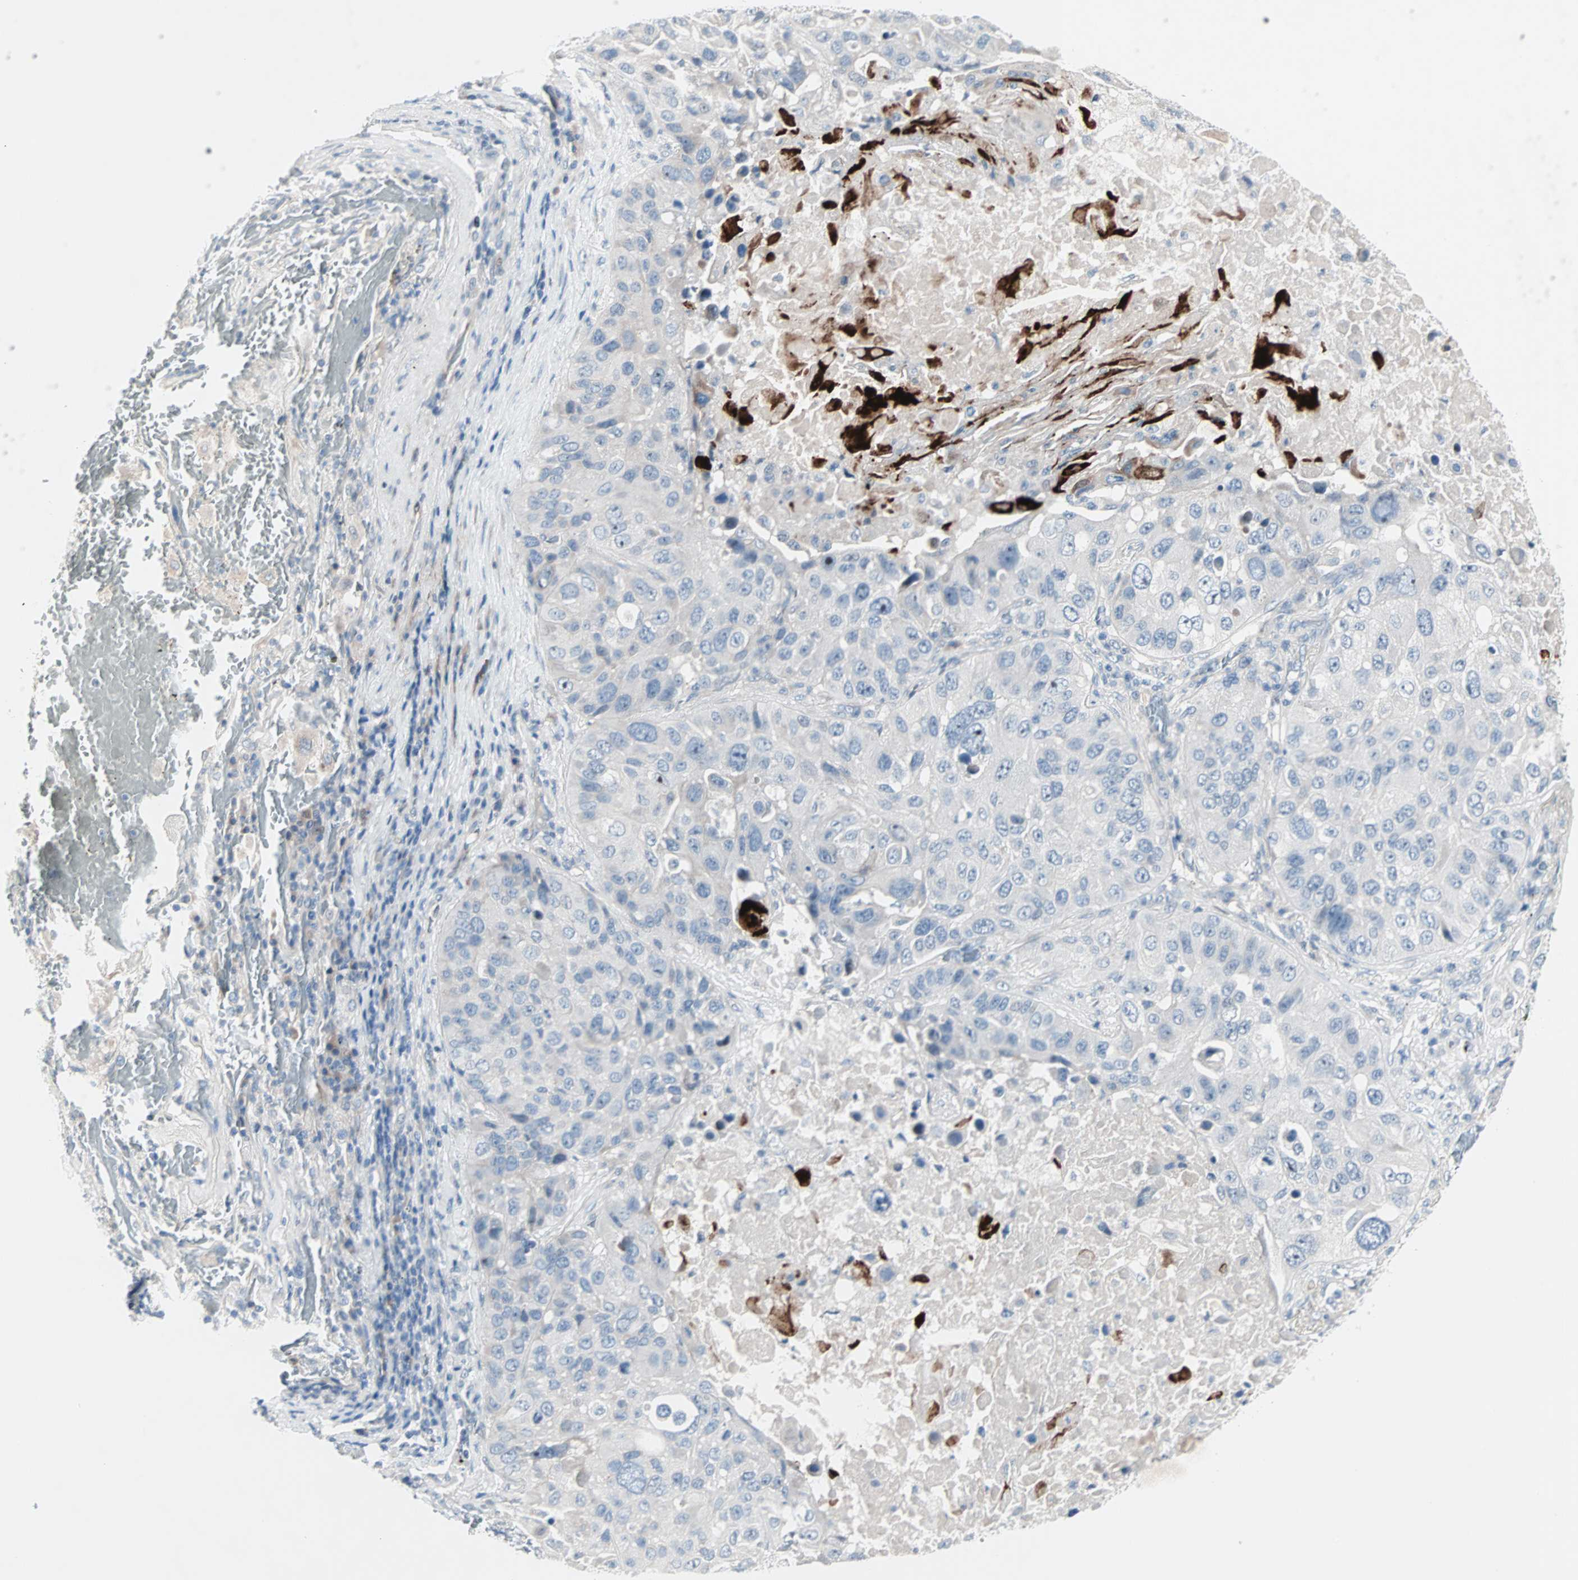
{"staining": {"intensity": "moderate", "quantity": "<25%", "location": "cytoplasmic/membranous"}, "tissue": "lung cancer", "cell_type": "Tumor cells", "image_type": "cancer", "snomed": [{"axis": "morphology", "description": "Squamous cell carcinoma, NOS"}, {"axis": "topography", "description": "Lung"}], "caption": "This is an image of immunohistochemistry staining of lung cancer (squamous cell carcinoma), which shows moderate expression in the cytoplasmic/membranous of tumor cells.", "gene": "NEFH", "patient": {"sex": "male", "age": 57}}